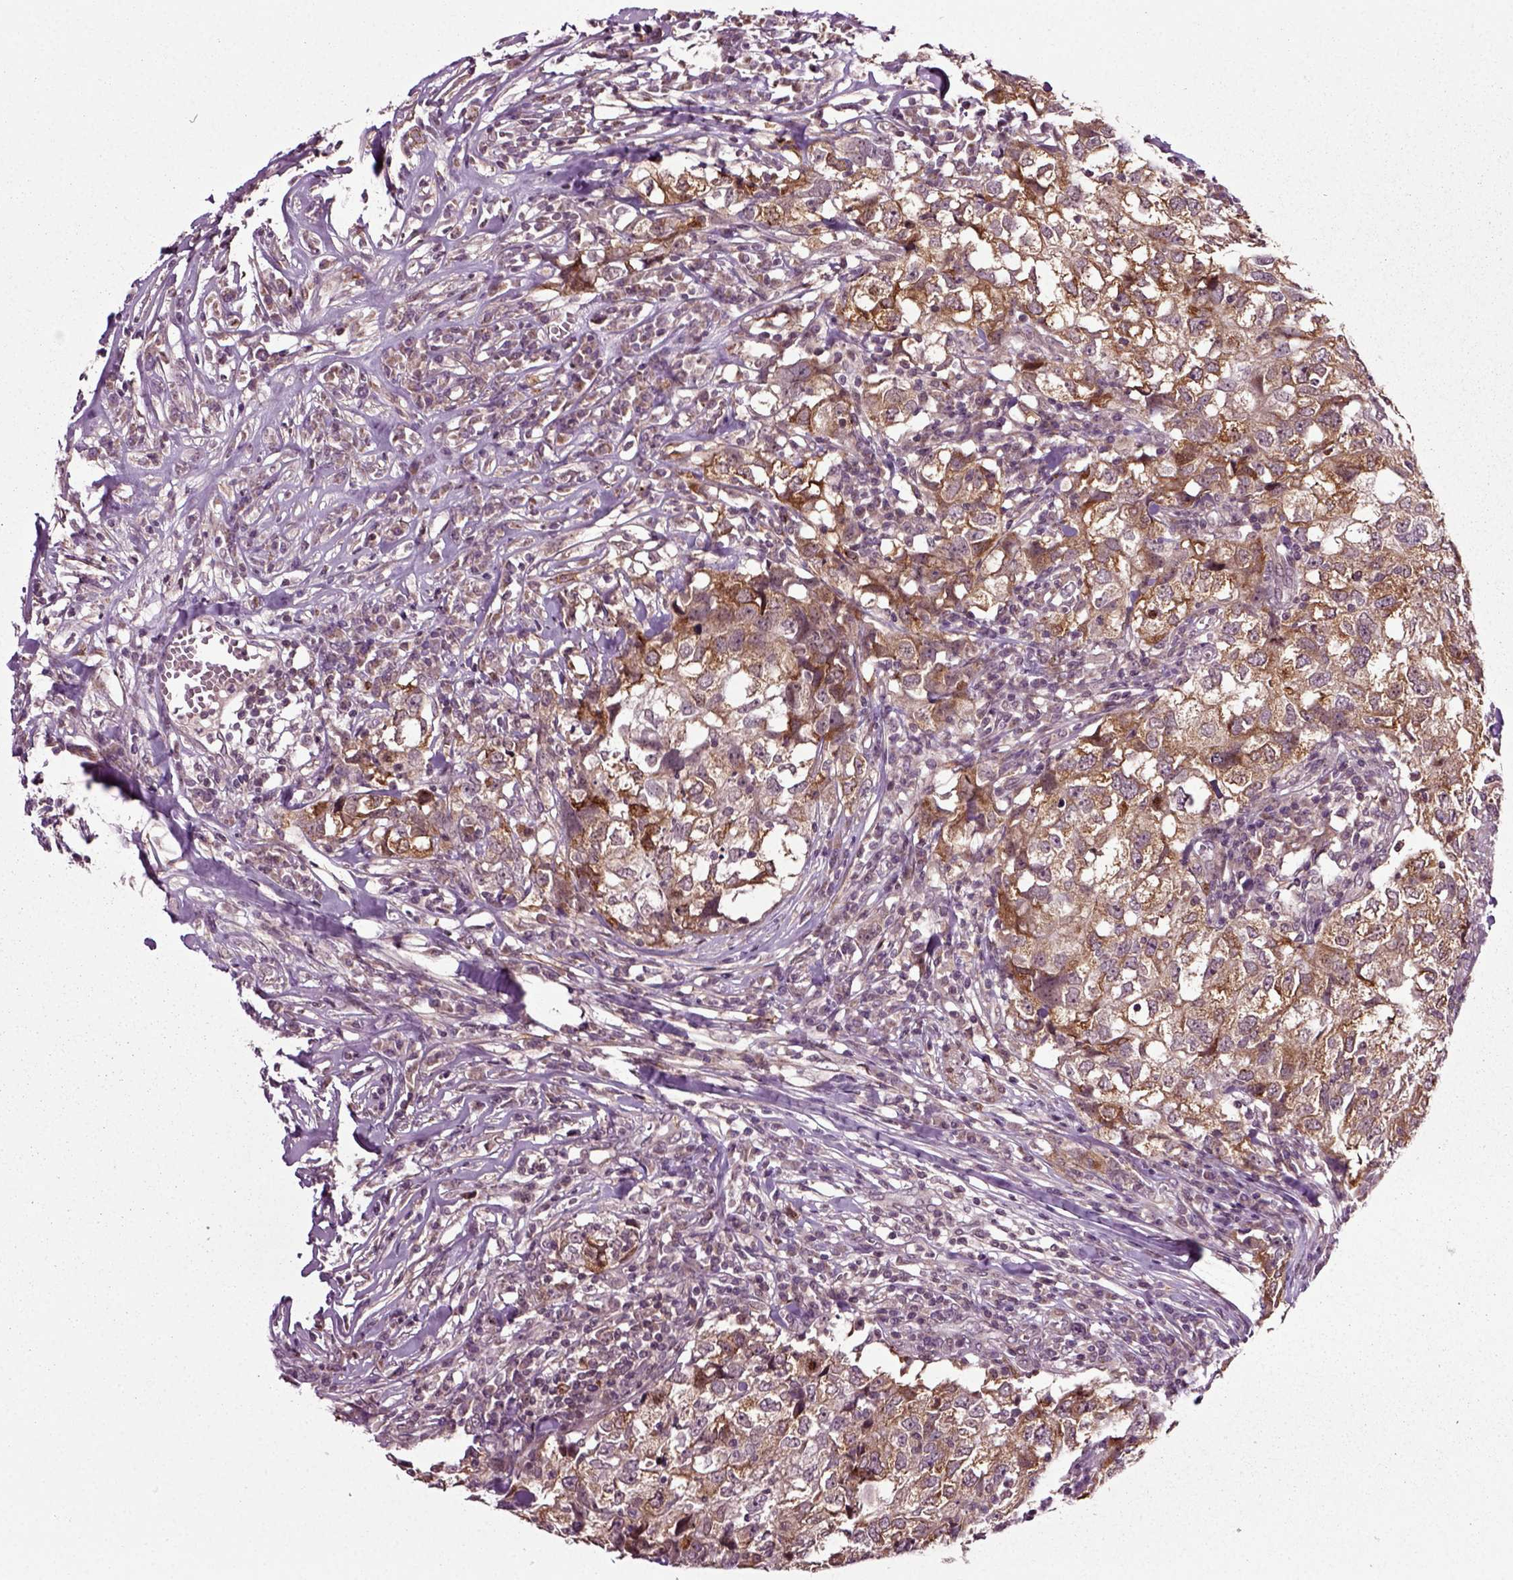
{"staining": {"intensity": "moderate", "quantity": ">75%", "location": "cytoplasmic/membranous"}, "tissue": "breast cancer", "cell_type": "Tumor cells", "image_type": "cancer", "snomed": [{"axis": "morphology", "description": "Duct carcinoma"}, {"axis": "topography", "description": "Breast"}], "caption": "A micrograph of breast intraductal carcinoma stained for a protein displays moderate cytoplasmic/membranous brown staining in tumor cells. (IHC, brightfield microscopy, high magnification).", "gene": "KNSTRN", "patient": {"sex": "female", "age": 30}}